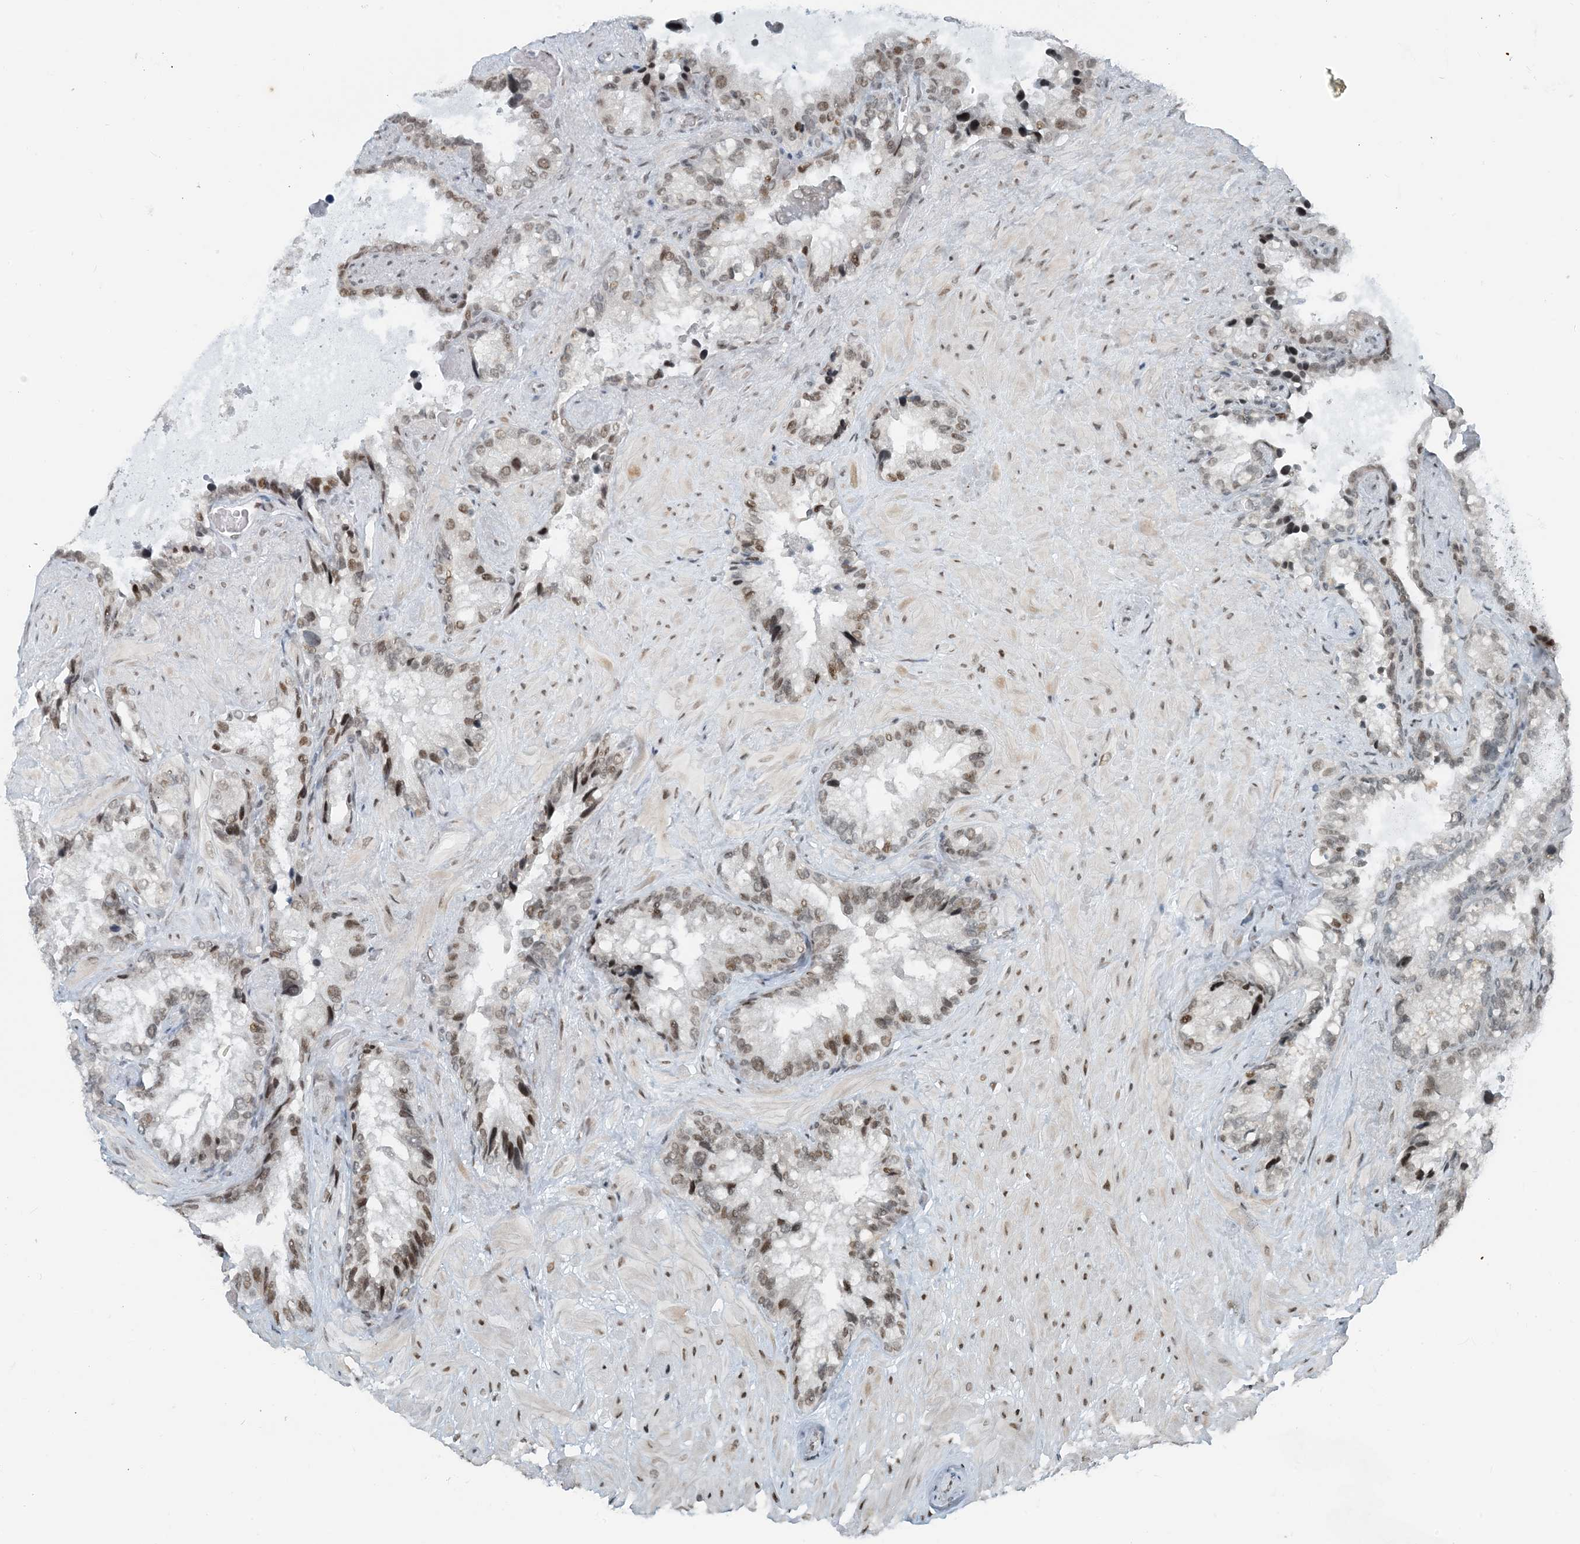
{"staining": {"intensity": "moderate", "quantity": "25%-75%", "location": "nuclear"}, "tissue": "seminal vesicle", "cell_type": "Glandular cells", "image_type": "normal", "snomed": [{"axis": "morphology", "description": "Normal tissue, NOS"}, {"axis": "topography", "description": "Prostate"}, {"axis": "topography", "description": "Seminal veicle"}], "caption": "This photomicrograph reveals immunohistochemistry staining of benign seminal vesicle, with medium moderate nuclear positivity in approximately 25%-75% of glandular cells.", "gene": "ZNF500", "patient": {"sex": "male", "age": 68}}